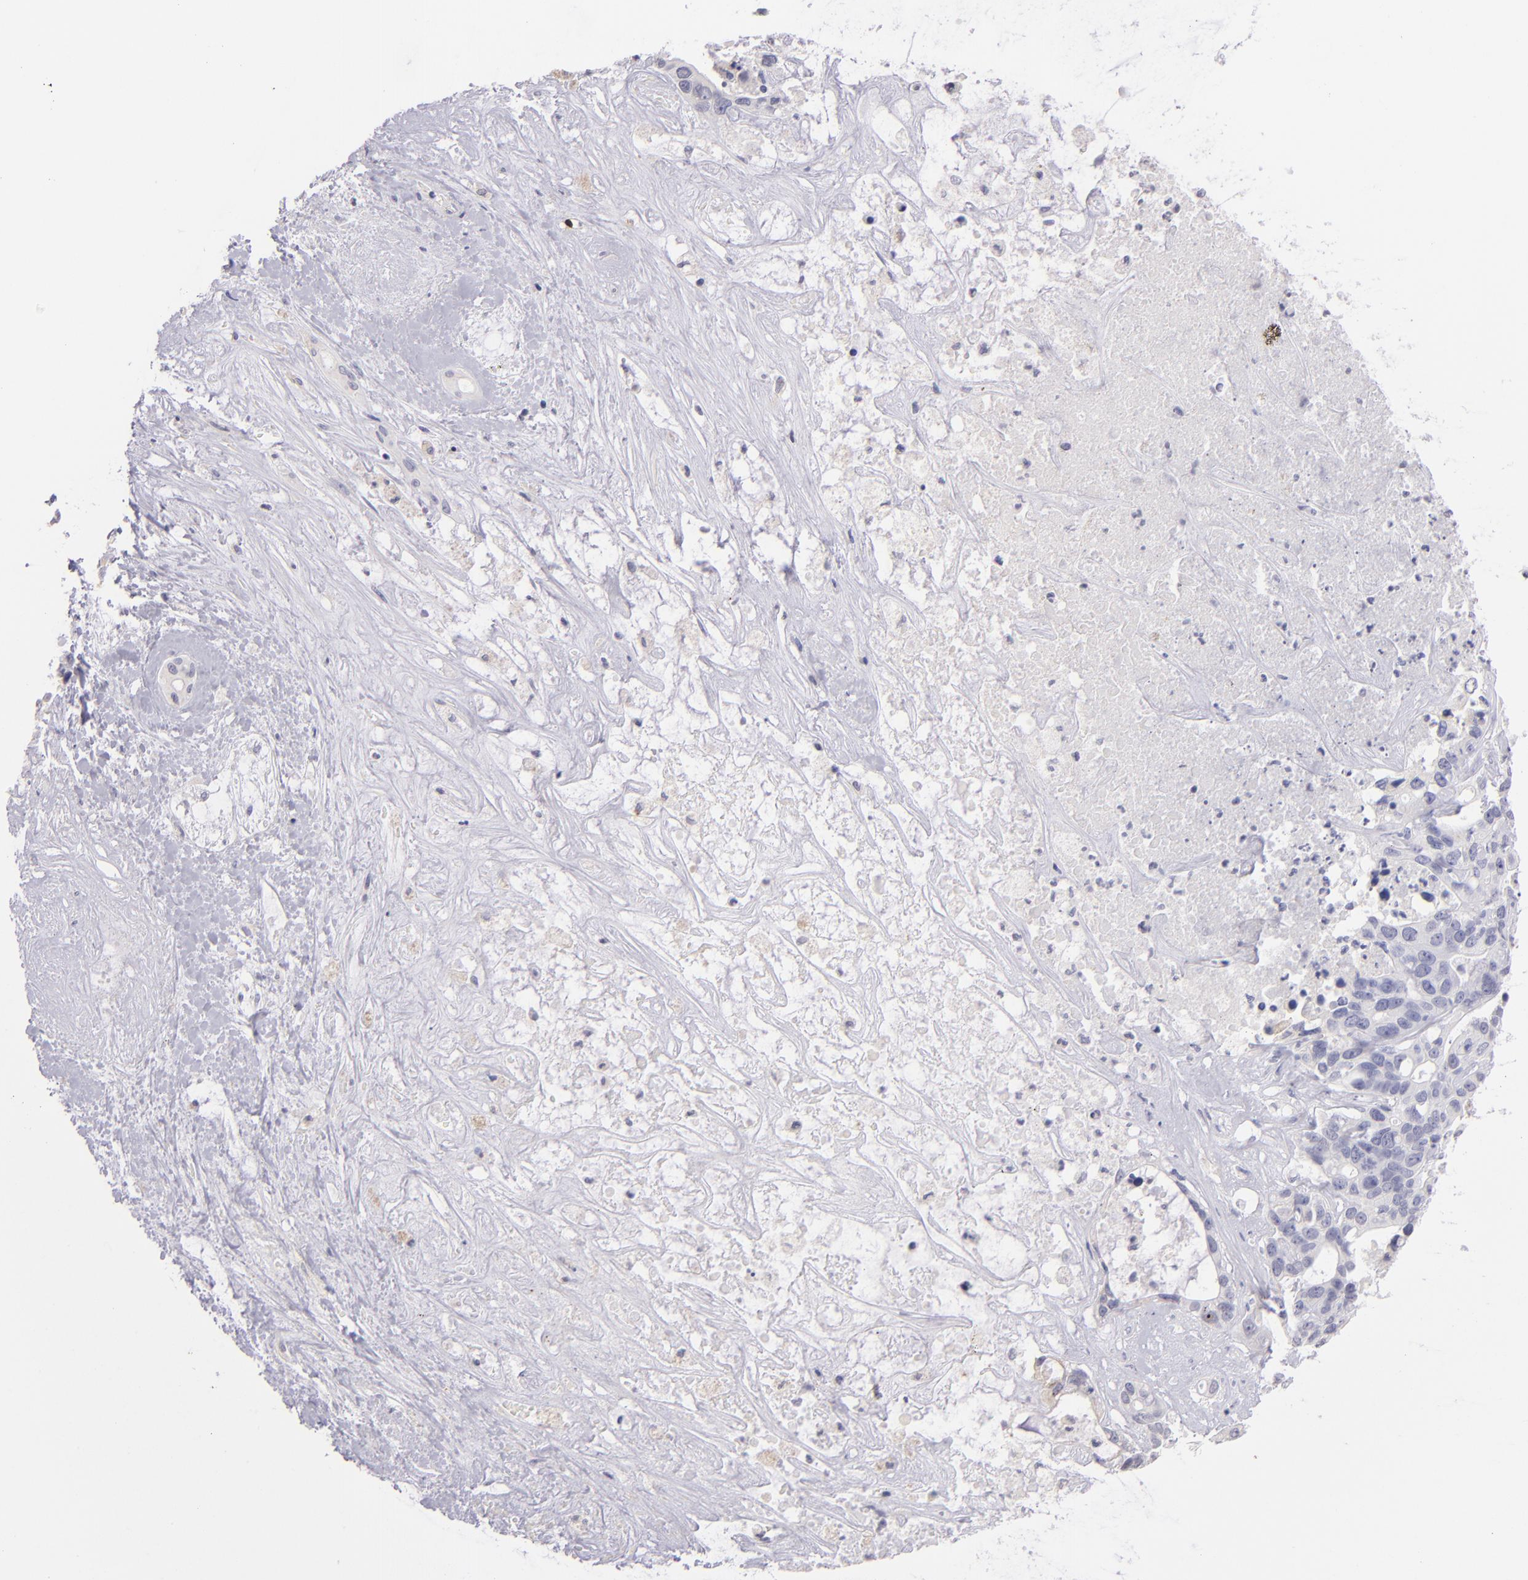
{"staining": {"intensity": "negative", "quantity": "none", "location": "none"}, "tissue": "liver cancer", "cell_type": "Tumor cells", "image_type": "cancer", "snomed": [{"axis": "morphology", "description": "Cholangiocarcinoma"}, {"axis": "topography", "description": "Liver"}], "caption": "This is an immunohistochemistry photomicrograph of liver cancer (cholangiocarcinoma). There is no expression in tumor cells.", "gene": "IL2RA", "patient": {"sex": "female", "age": 65}}